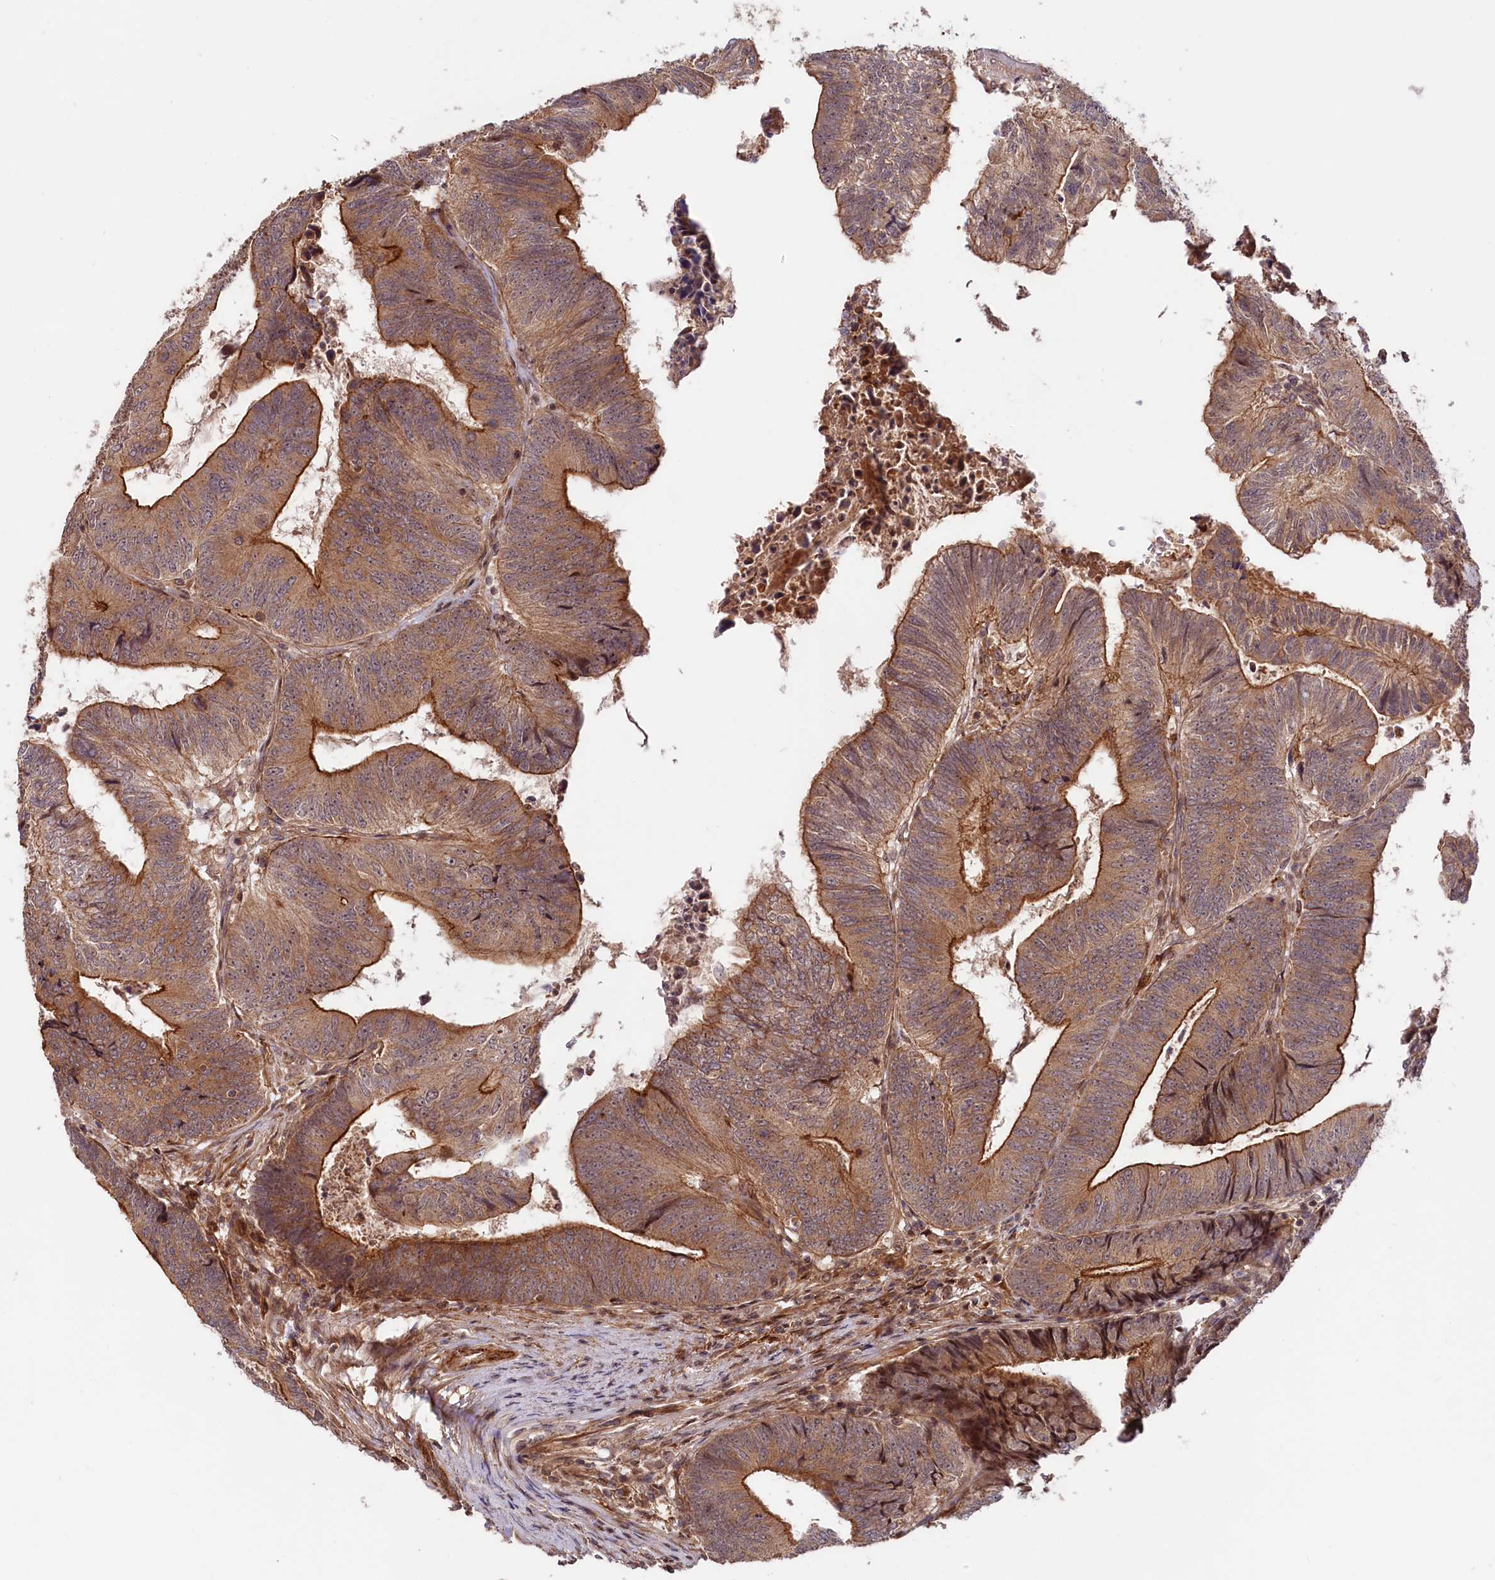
{"staining": {"intensity": "moderate", "quantity": ">75%", "location": "cytoplasmic/membranous"}, "tissue": "colorectal cancer", "cell_type": "Tumor cells", "image_type": "cancer", "snomed": [{"axis": "morphology", "description": "Adenocarcinoma, NOS"}, {"axis": "topography", "description": "Colon"}], "caption": "Protein staining of colorectal cancer tissue reveals moderate cytoplasmic/membranous staining in about >75% of tumor cells. (DAB (3,3'-diaminobenzidine) = brown stain, brightfield microscopy at high magnification).", "gene": "NEDD1", "patient": {"sex": "female", "age": 67}}